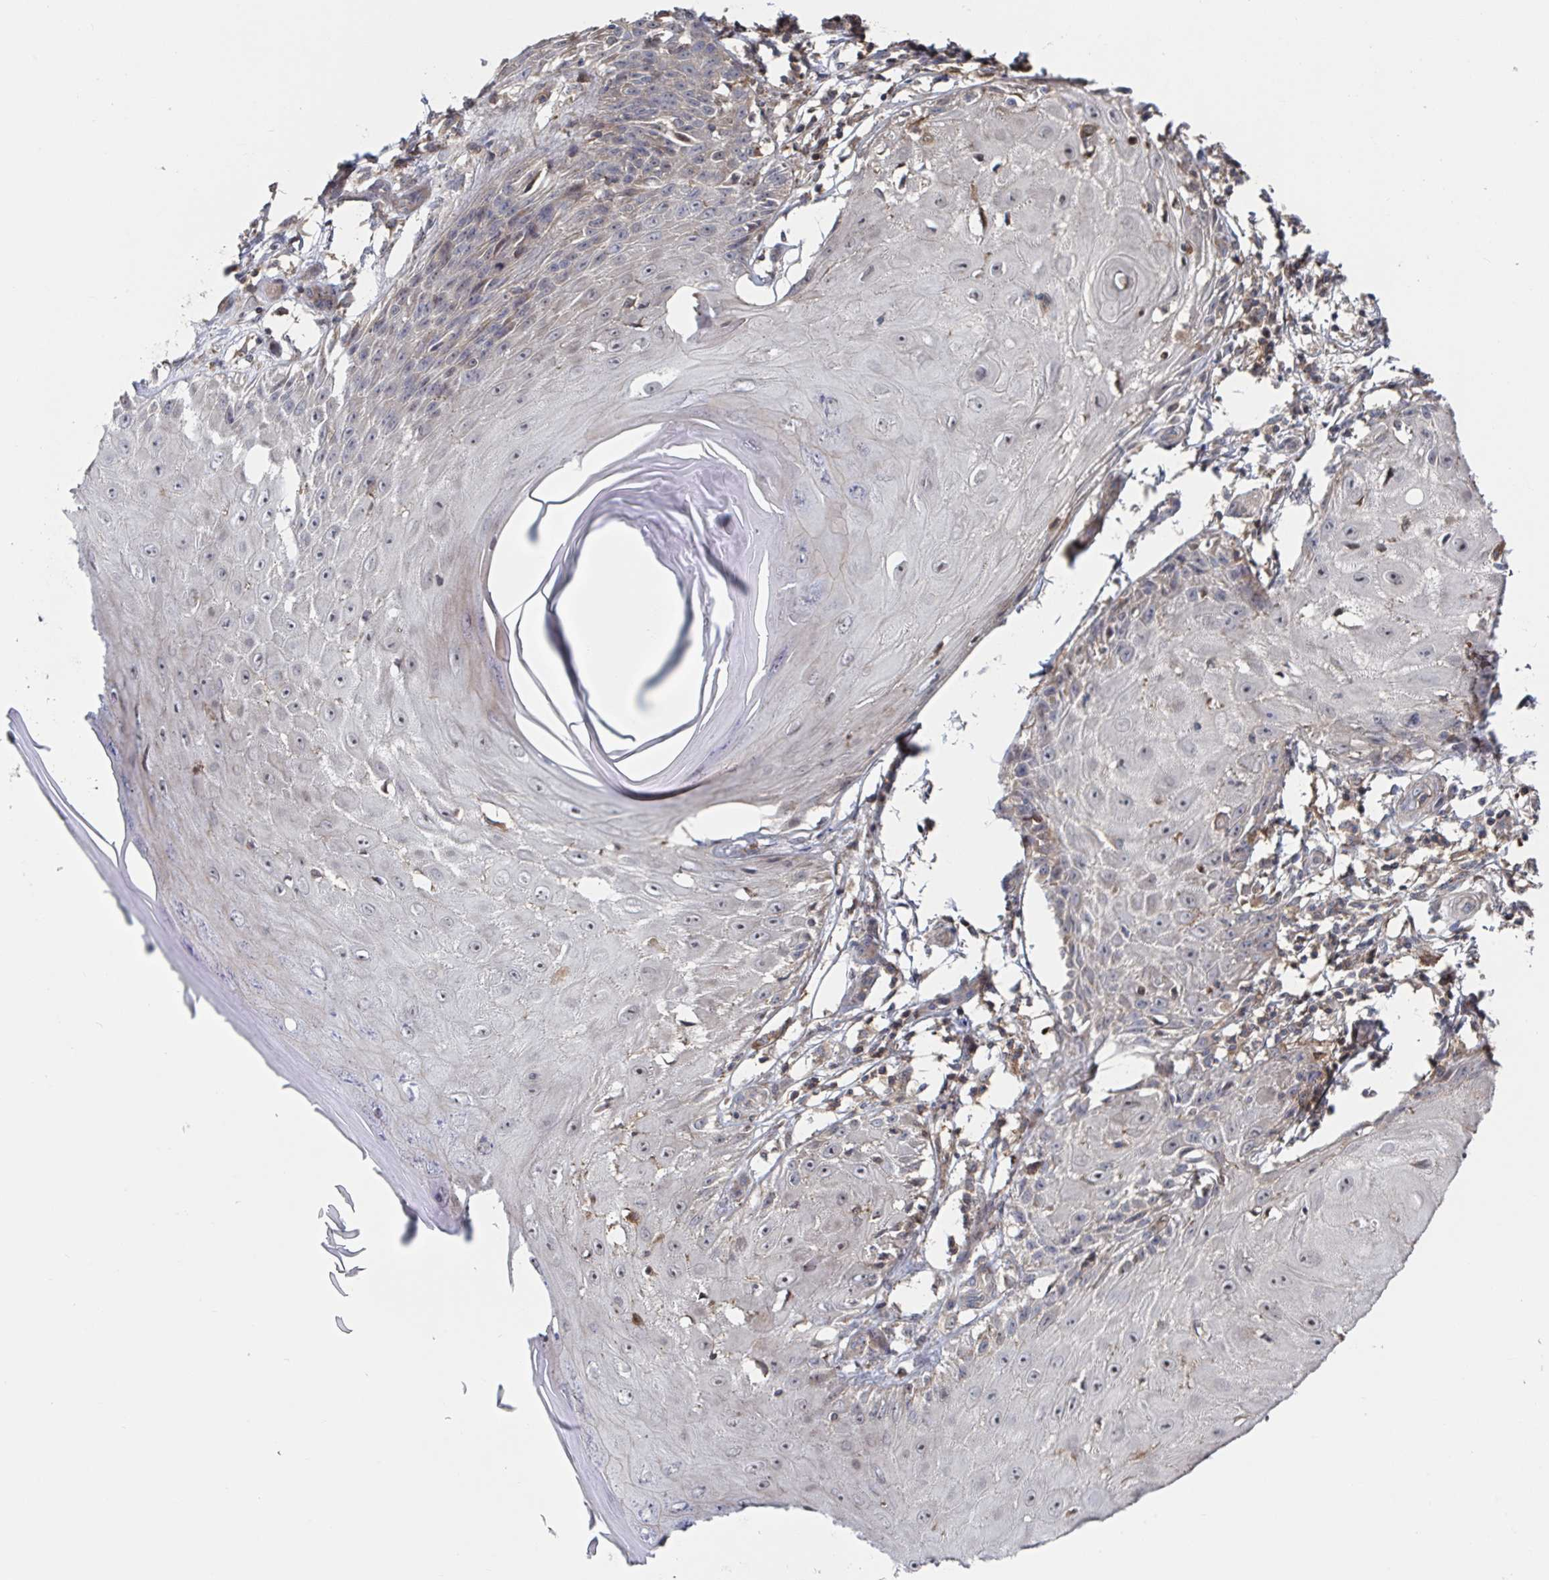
{"staining": {"intensity": "negative", "quantity": "none", "location": "none"}, "tissue": "skin cancer", "cell_type": "Tumor cells", "image_type": "cancer", "snomed": [{"axis": "morphology", "description": "Squamous cell carcinoma, NOS"}, {"axis": "topography", "description": "Skin"}], "caption": "Skin cancer was stained to show a protein in brown. There is no significant staining in tumor cells.", "gene": "DHRS12", "patient": {"sex": "female", "age": 77}}